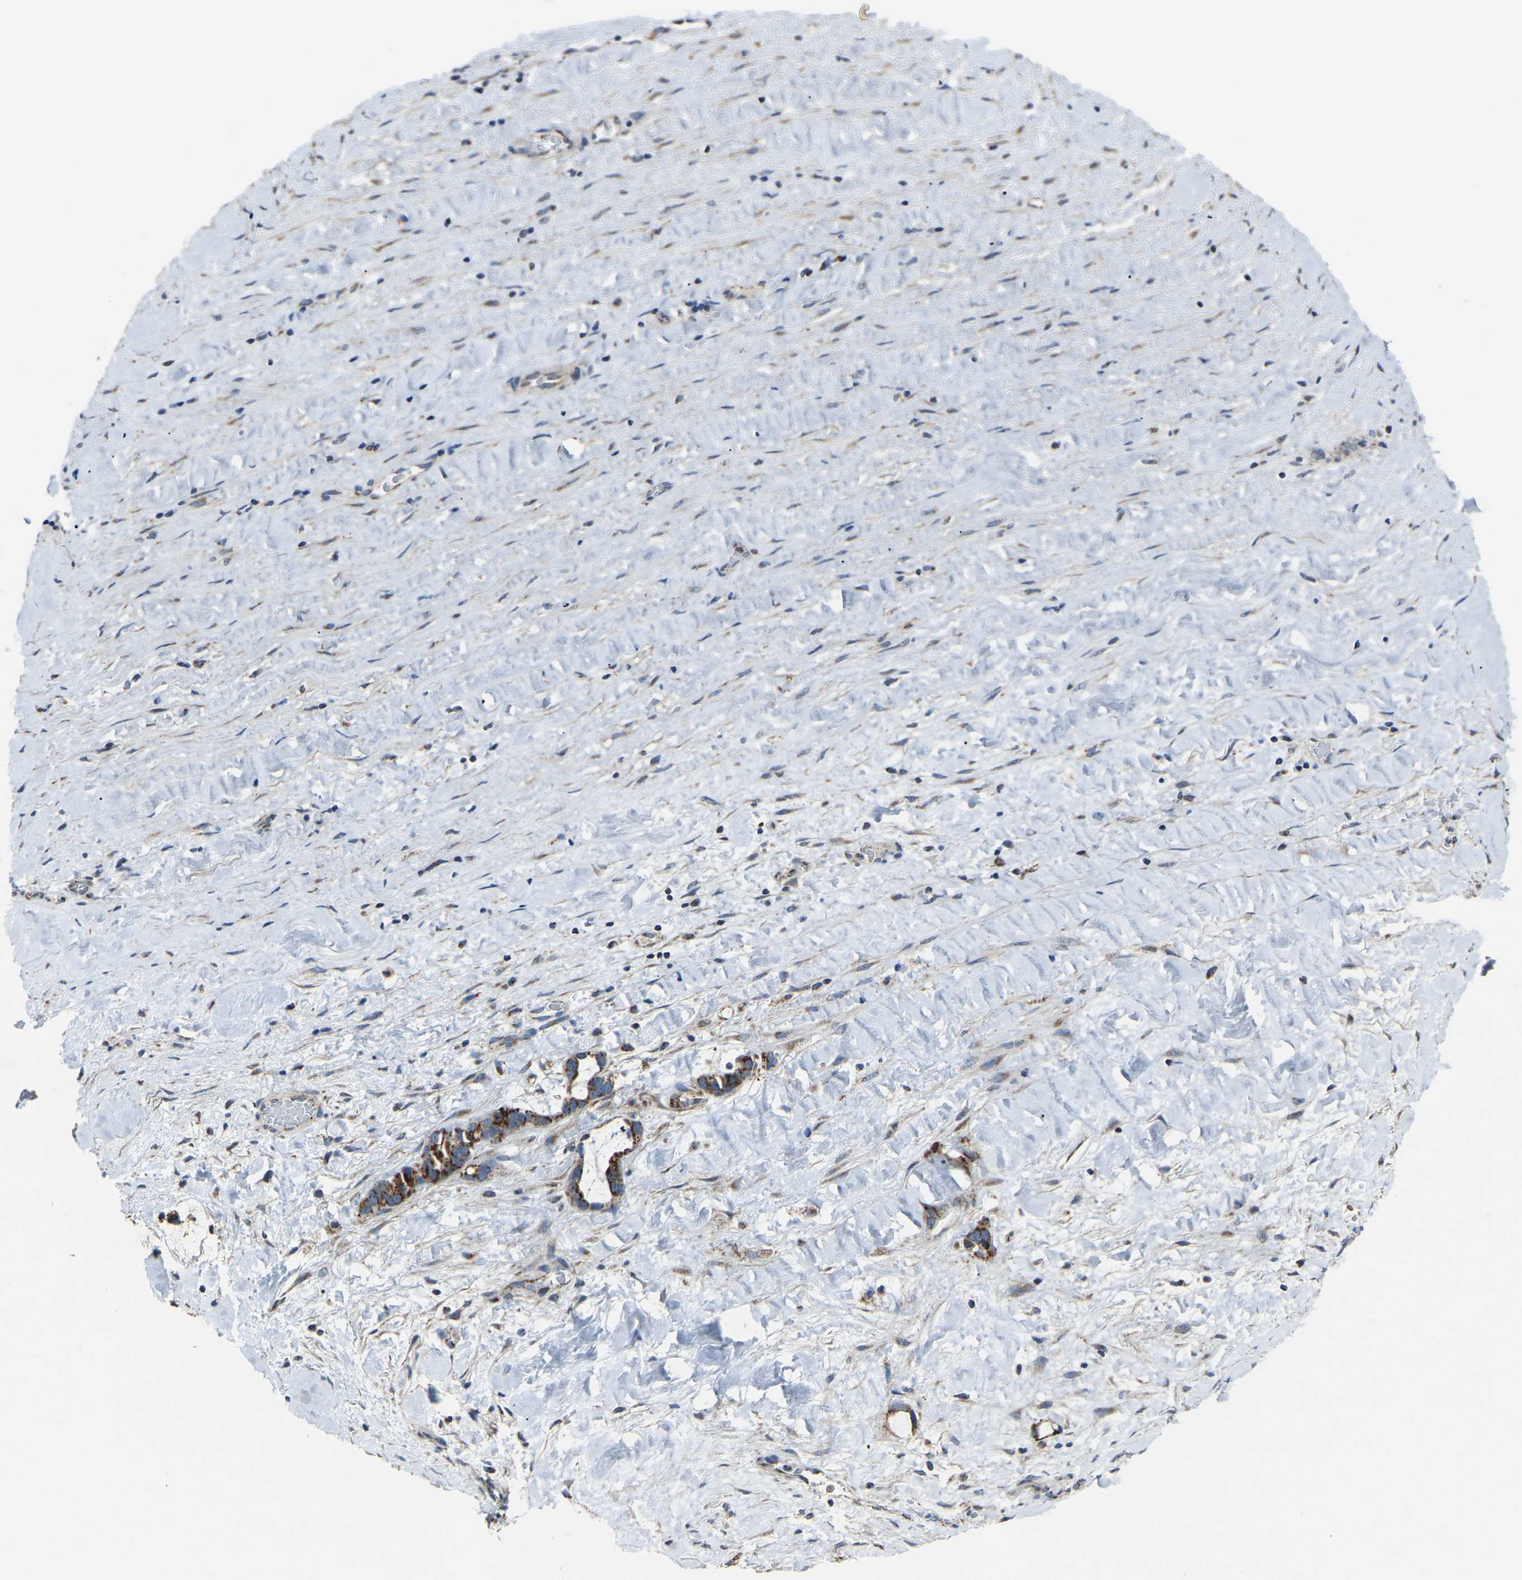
{"staining": {"intensity": "strong", "quantity": ">75%", "location": "cytoplasmic/membranous"}, "tissue": "liver cancer", "cell_type": "Tumor cells", "image_type": "cancer", "snomed": [{"axis": "morphology", "description": "Cholangiocarcinoma"}, {"axis": "topography", "description": "Liver"}], "caption": "This micrograph demonstrates liver cancer stained with immunohistochemistry (IHC) to label a protein in brown. The cytoplasmic/membranous of tumor cells show strong positivity for the protein. Nuclei are counter-stained blue.", "gene": "CANT1", "patient": {"sex": "female", "age": 65}}